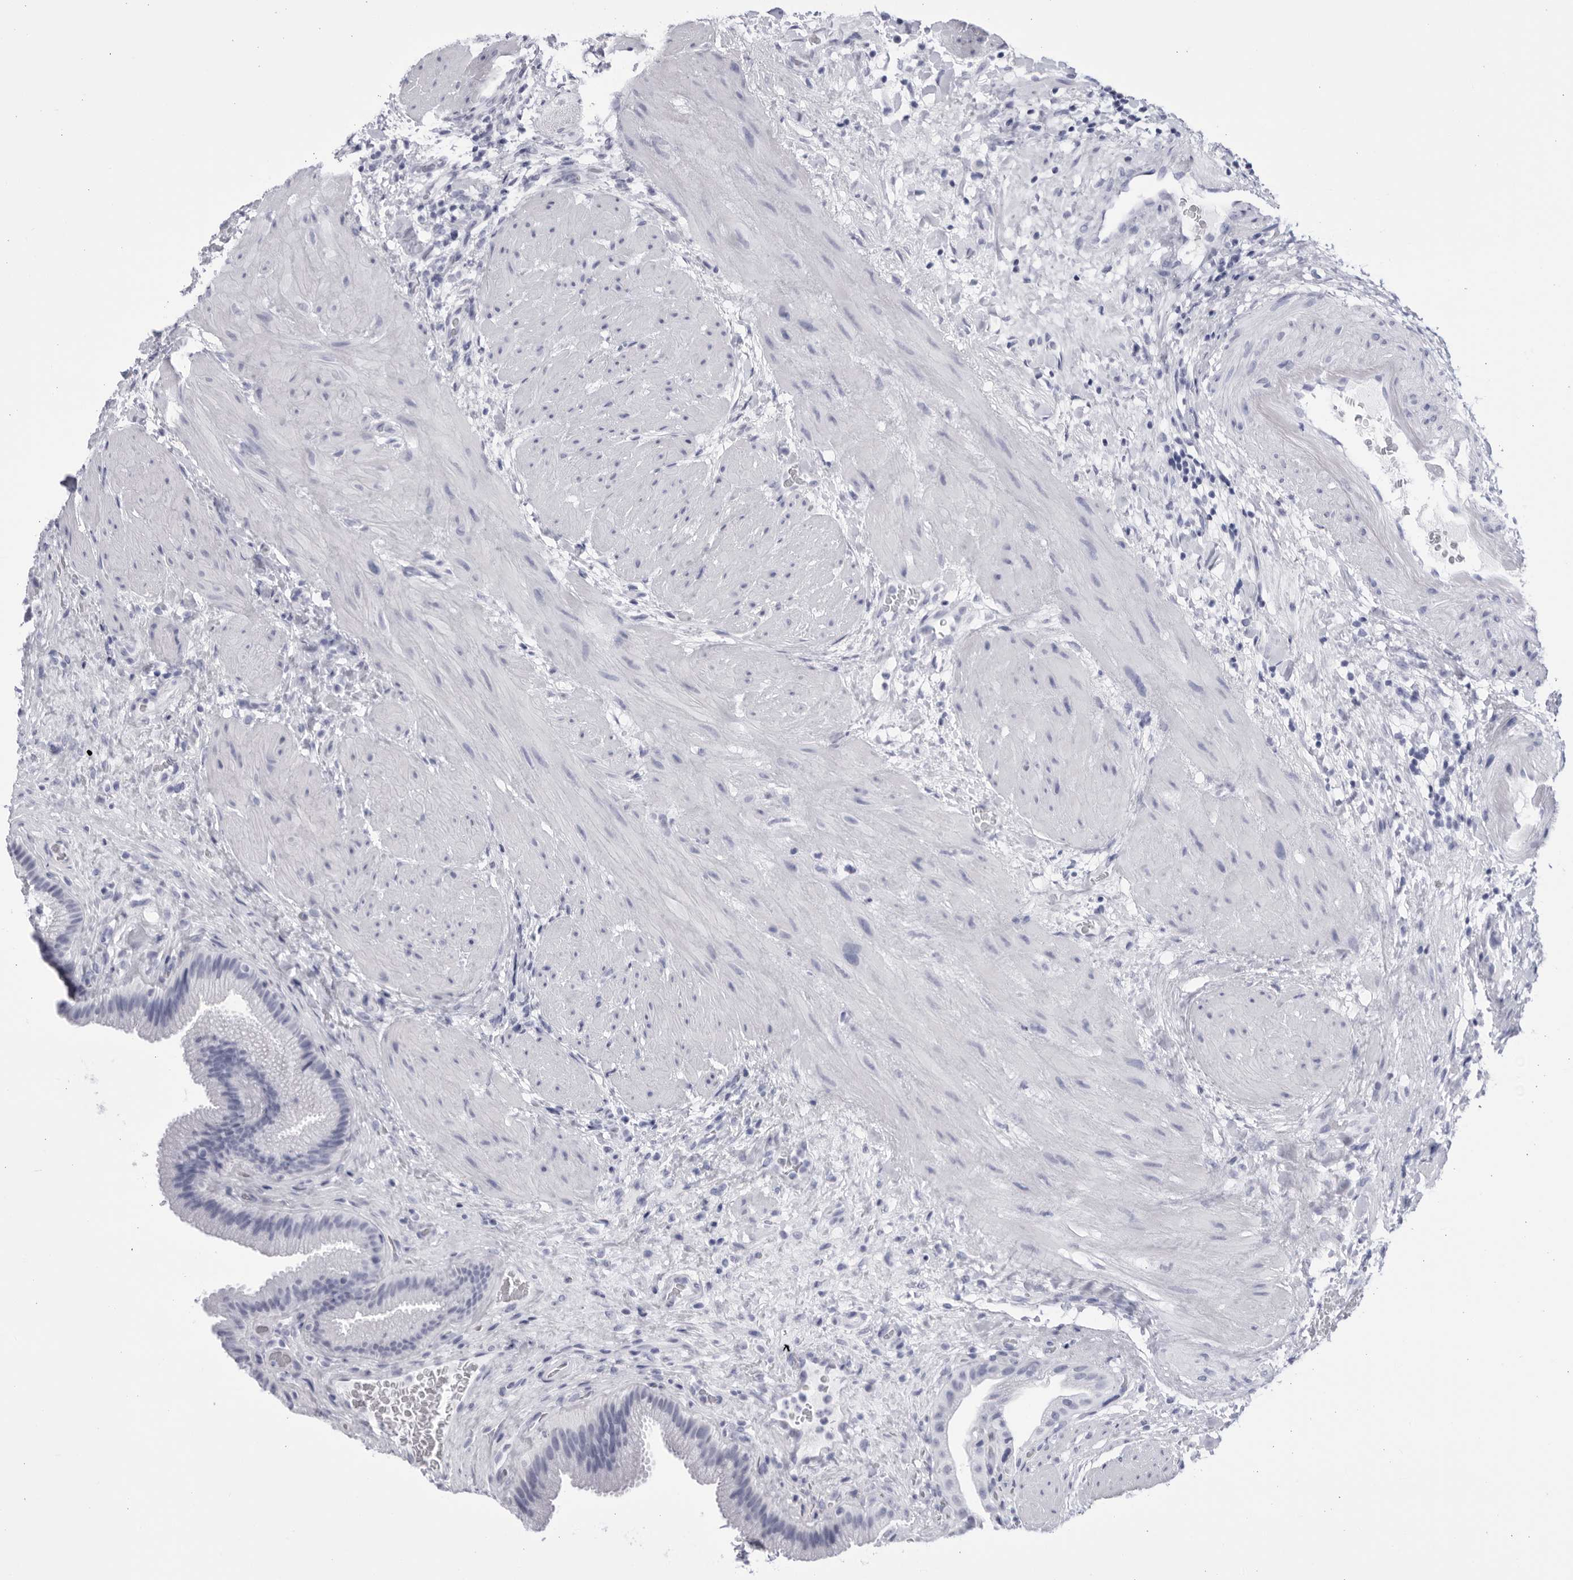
{"staining": {"intensity": "negative", "quantity": "none", "location": "none"}, "tissue": "gallbladder", "cell_type": "Glandular cells", "image_type": "normal", "snomed": [{"axis": "morphology", "description": "Normal tissue, NOS"}, {"axis": "topography", "description": "Gallbladder"}], "caption": "DAB (3,3'-diaminobenzidine) immunohistochemical staining of benign gallbladder demonstrates no significant staining in glandular cells. (DAB IHC with hematoxylin counter stain).", "gene": "CCDC181", "patient": {"sex": "male", "age": 49}}